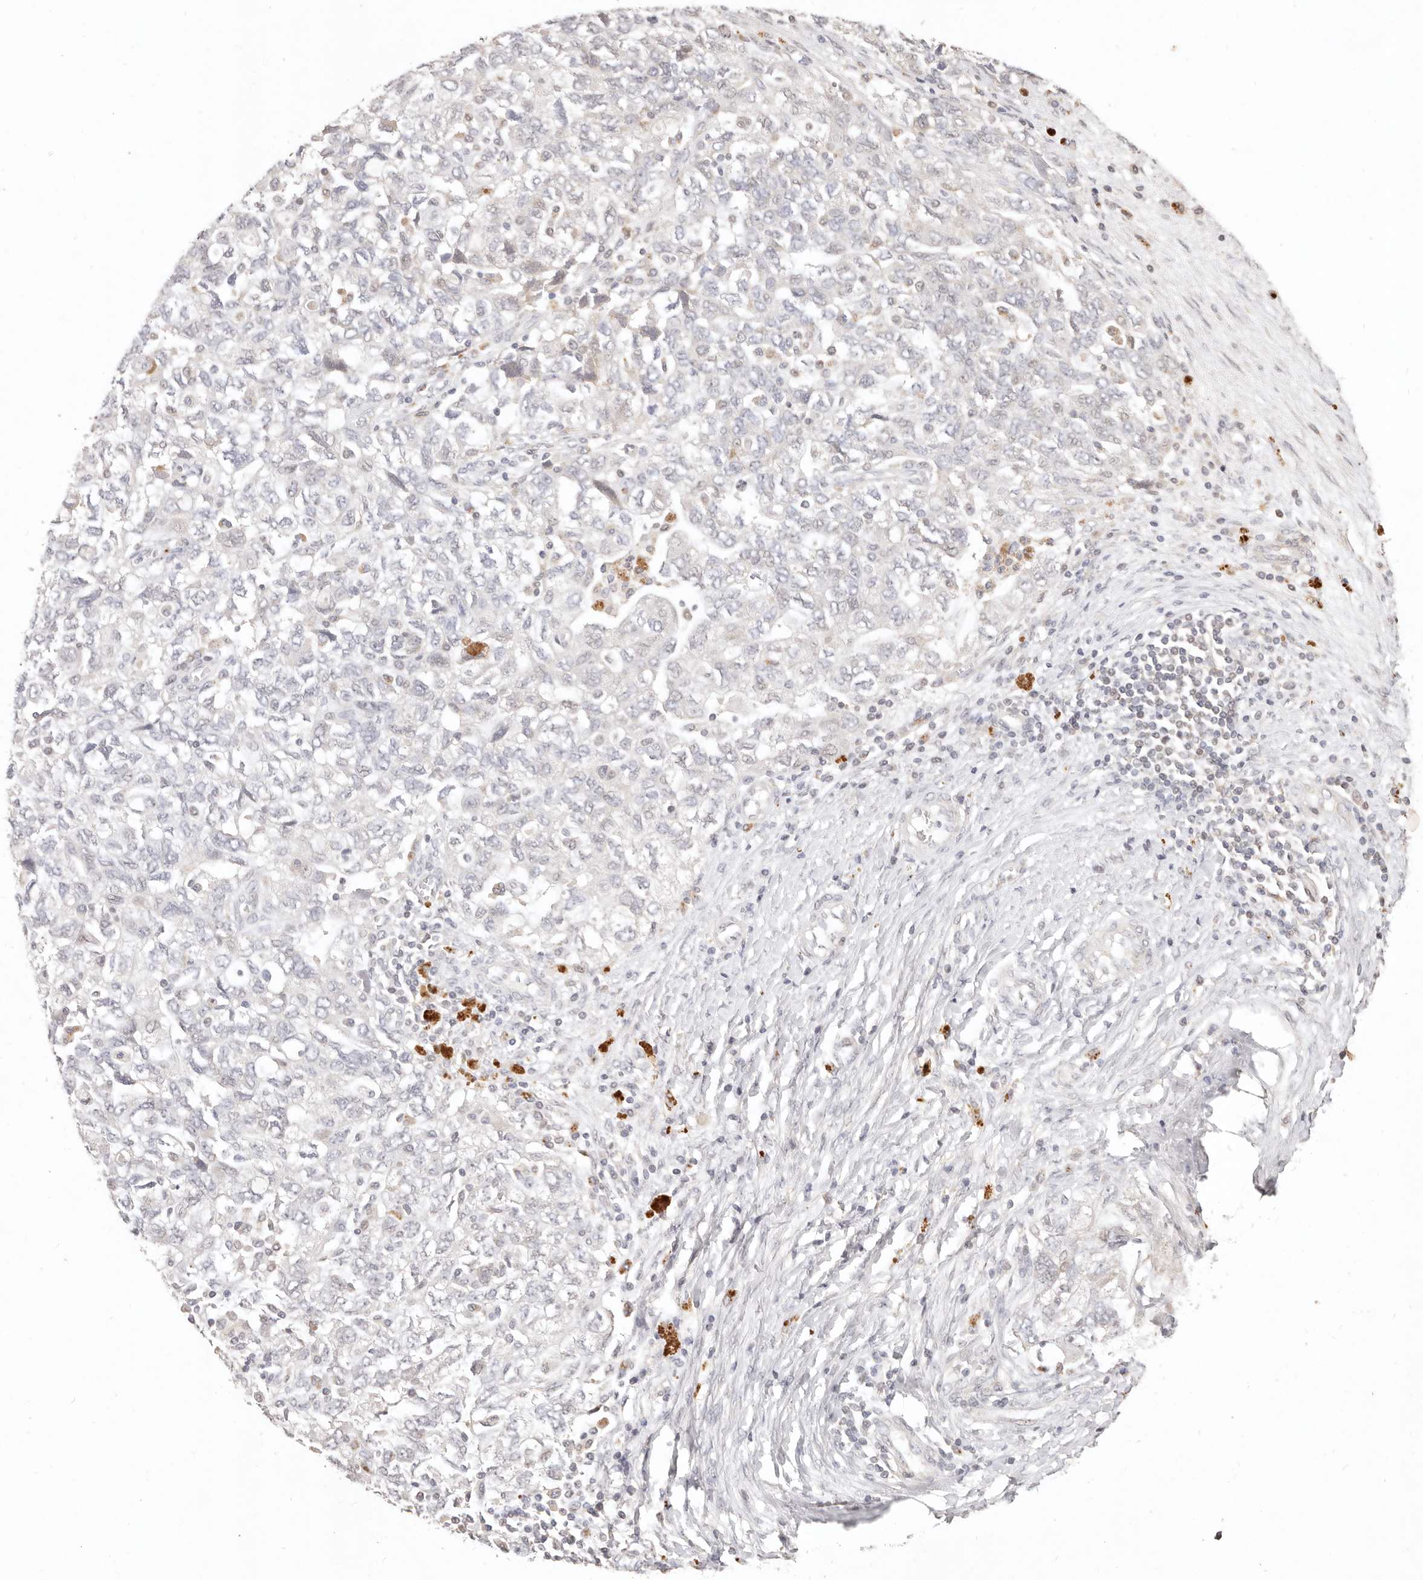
{"staining": {"intensity": "negative", "quantity": "none", "location": "none"}, "tissue": "ovarian cancer", "cell_type": "Tumor cells", "image_type": "cancer", "snomed": [{"axis": "morphology", "description": "Carcinoma, NOS"}, {"axis": "morphology", "description": "Cystadenocarcinoma, serous, NOS"}, {"axis": "topography", "description": "Ovary"}], "caption": "The micrograph exhibits no staining of tumor cells in ovarian cancer.", "gene": "KIF9", "patient": {"sex": "female", "age": 69}}